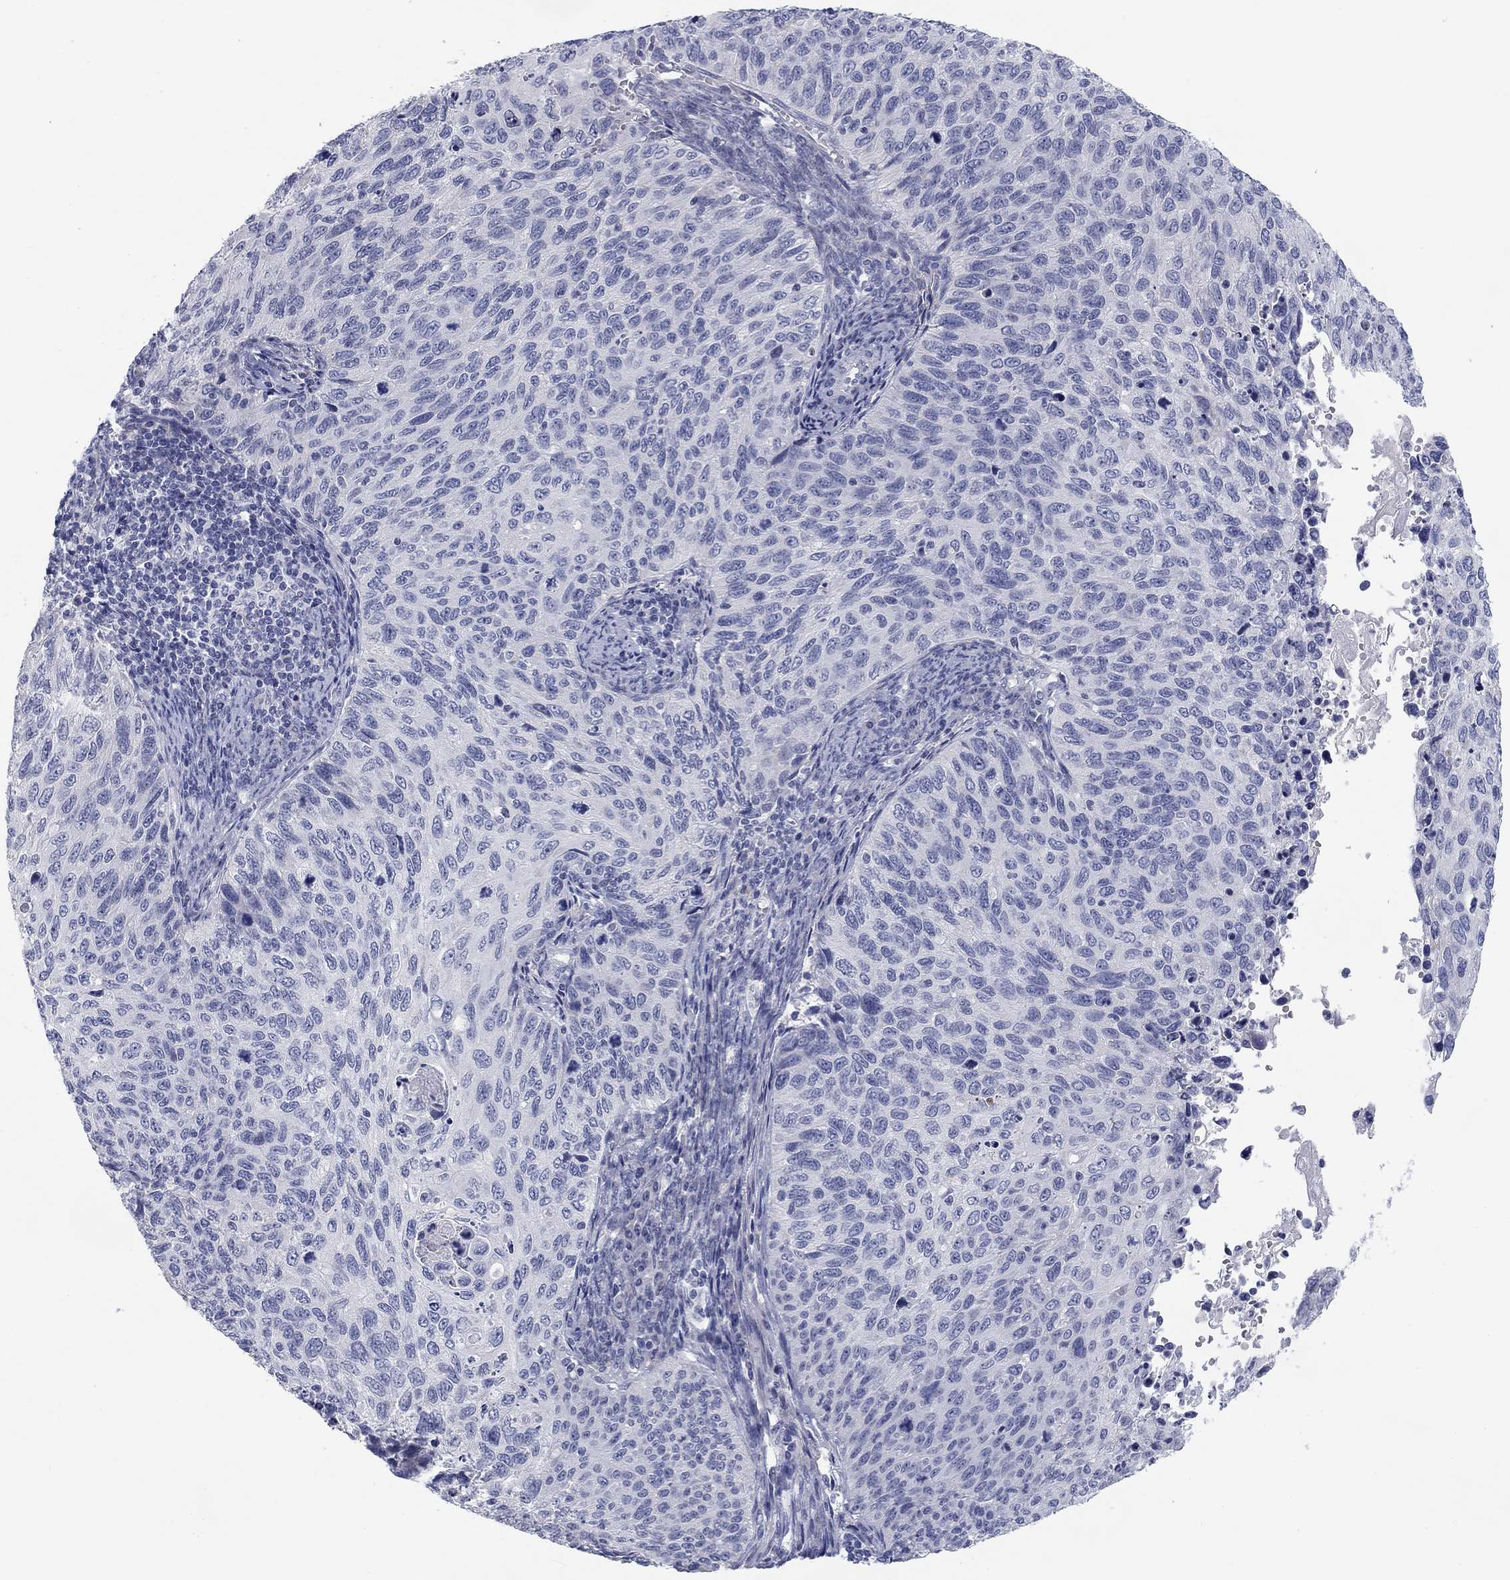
{"staining": {"intensity": "negative", "quantity": "none", "location": "none"}, "tissue": "cervical cancer", "cell_type": "Tumor cells", "image_type": "cancer", "snomed": [{"axis": "morphology", "description": "Squamous cell carcinoma, NOS"}, {"axis": "topography", "description": "Cervix"}], "caption": "Immunohistochemical staining of cervical cancer (squamous cell carcinoma) demonstrates no significant expression in tumor cells.", "gene": "CALB1", "patient": {"sex": "female", "age": 70}}